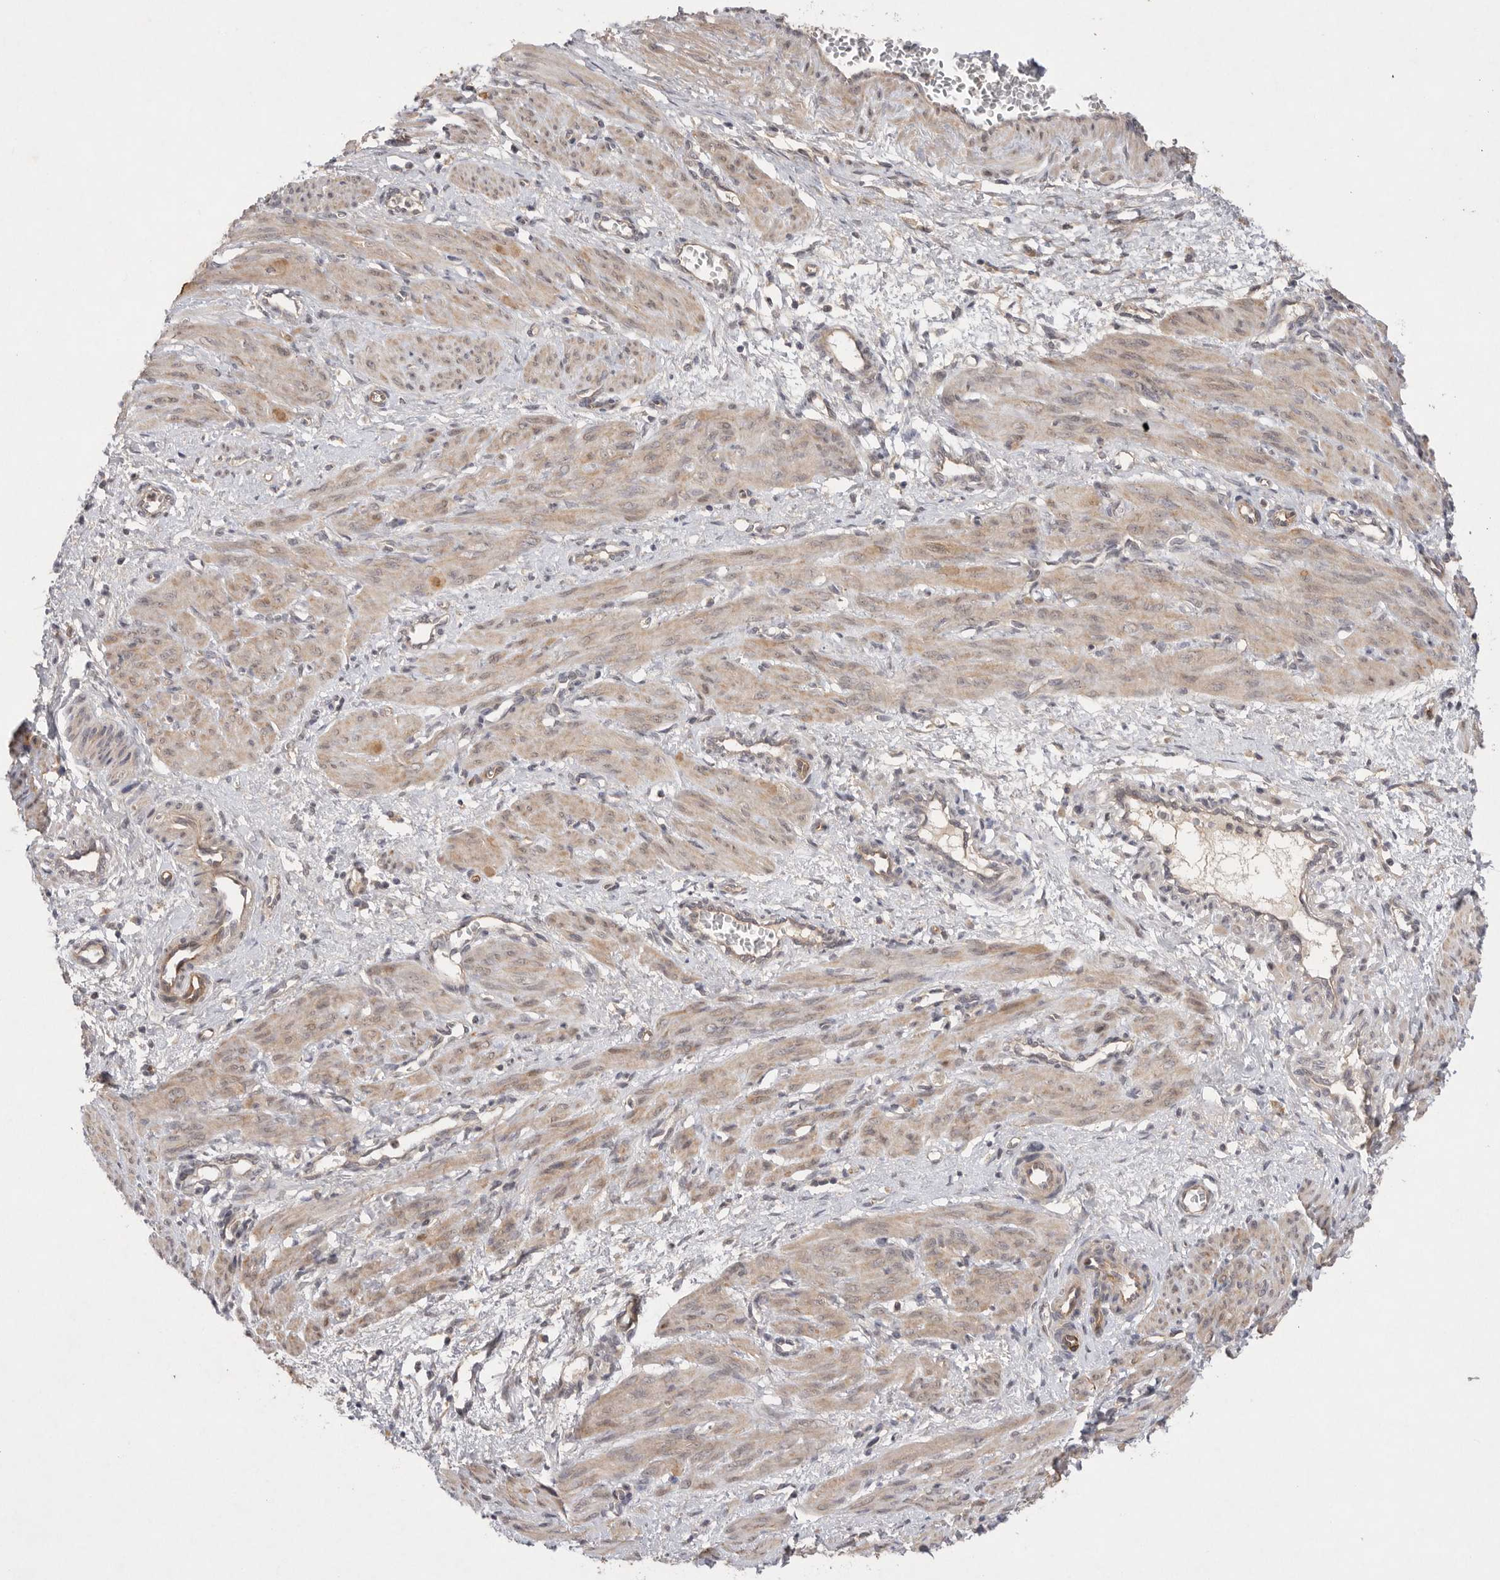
{"staining": {"intensity": "moderate", "quantity": ">75%", "location": "cytoplasmic/membranous"}, "tissue": "smooth muscle", "cell_type": "Smooth muscle cells", "image_type": "normal", "snomed": [{"axis": "morphology", "description": "Normal tissue, NOS"}, {"axis": "topography", "description": "Endometrium"}], "caption": "Smooth muscle was stained to show a protein in brown. There is medium levels of moderate cytoplasmic/membranous staining in about >75% of smooth muscle cells. (DAB IHC, brown staining for protein, blue staining for nuclei).", "gene": "PTPDC1", "patient": {"sex": "female", "age": 33}}